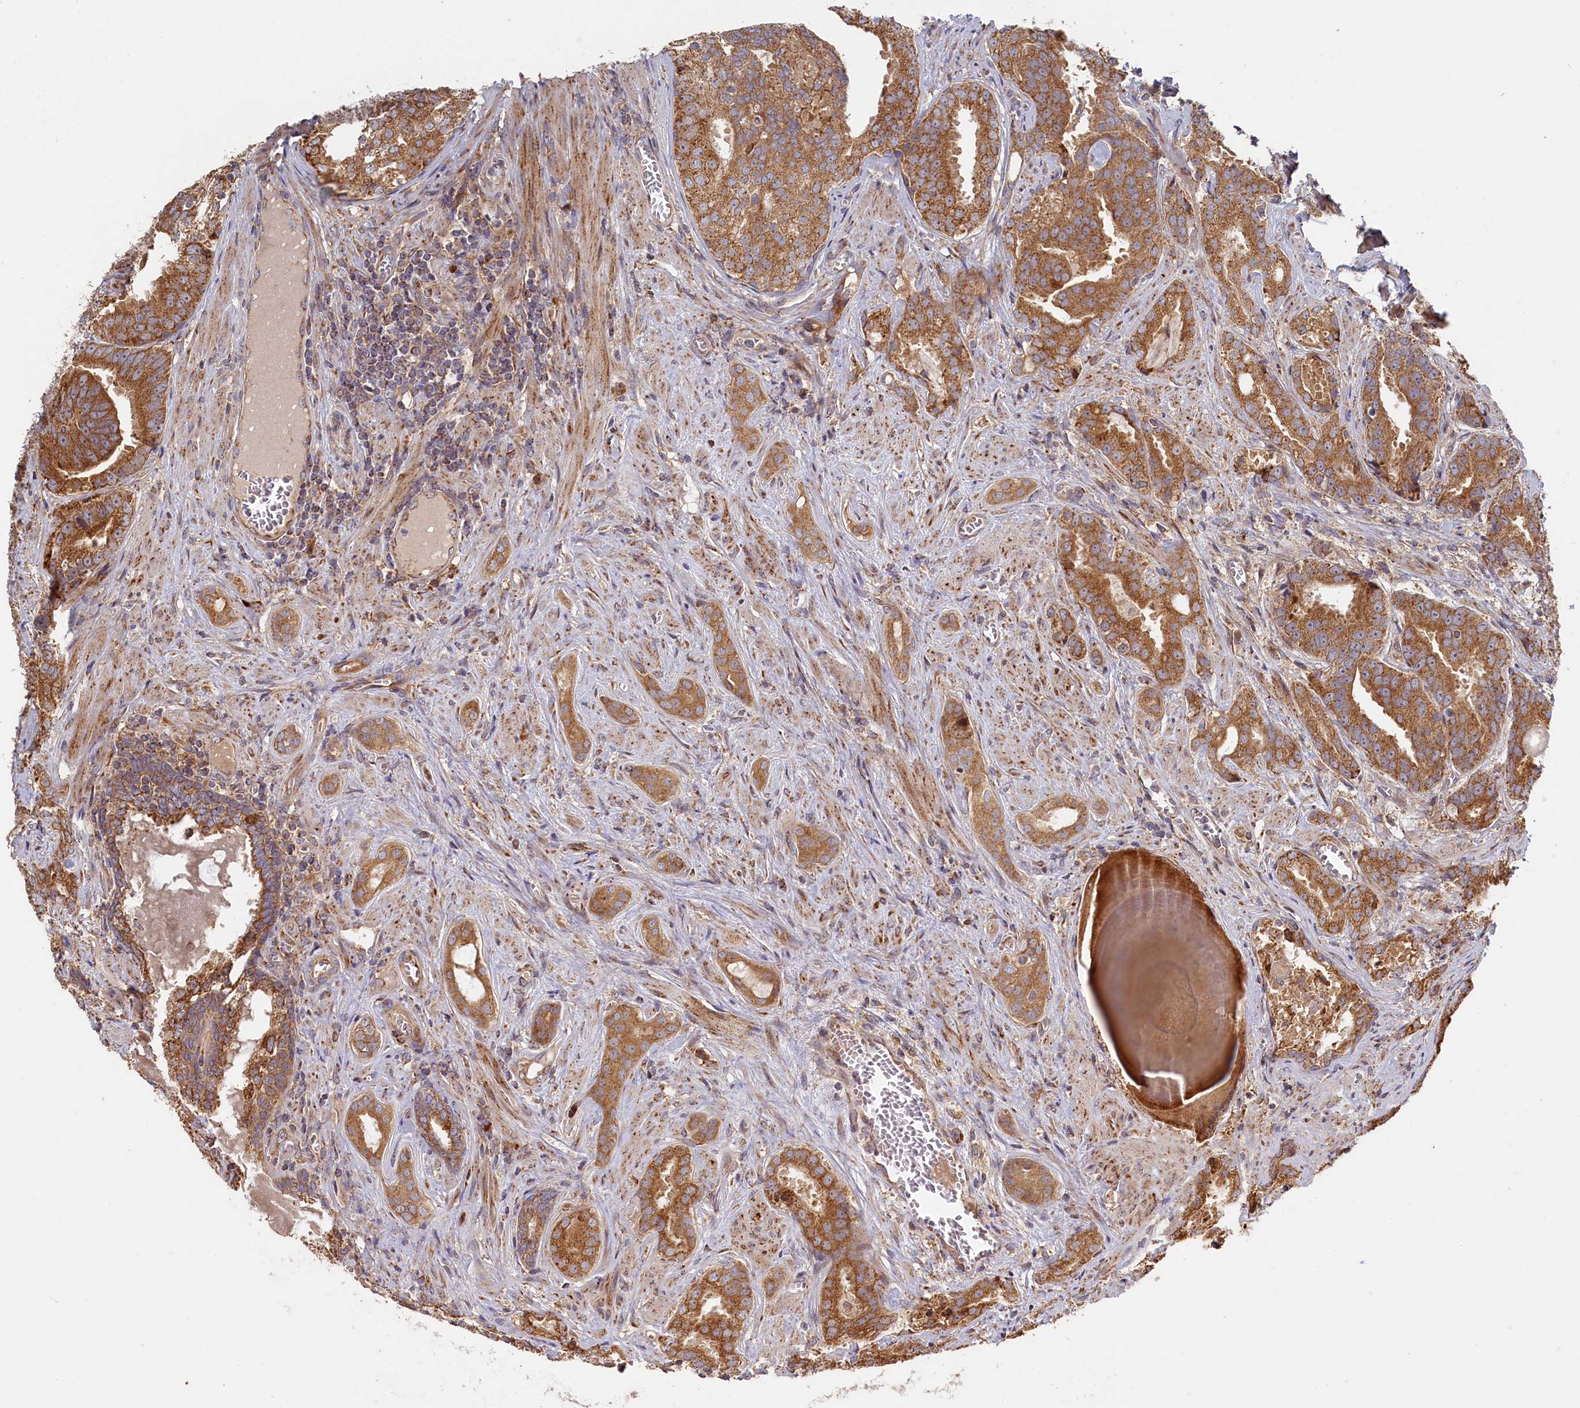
{"staining": {"intensity": "moderate", "quantity": ">75%", "location": "cytoplasmic/membranous"}, "tissue": "prostate cancer", "cell_type": "Tumor cells", "image_type": "cancer", "snomed": [{"axis": "morphology", "description": "Adenocarcinoma, High grade"}, {"axis": "topography", "description": "Prostate"}], "caption": "This photomicrograph reveals prostate cancer stained with IHC to label a protein in brown. The cytoplasmic/membranous of tumor cells show moderate positivity for the protein. Nuclei are counter-stained blue.", "gene": "CEP44", "patient": {"sex": "male", "age": 55}}